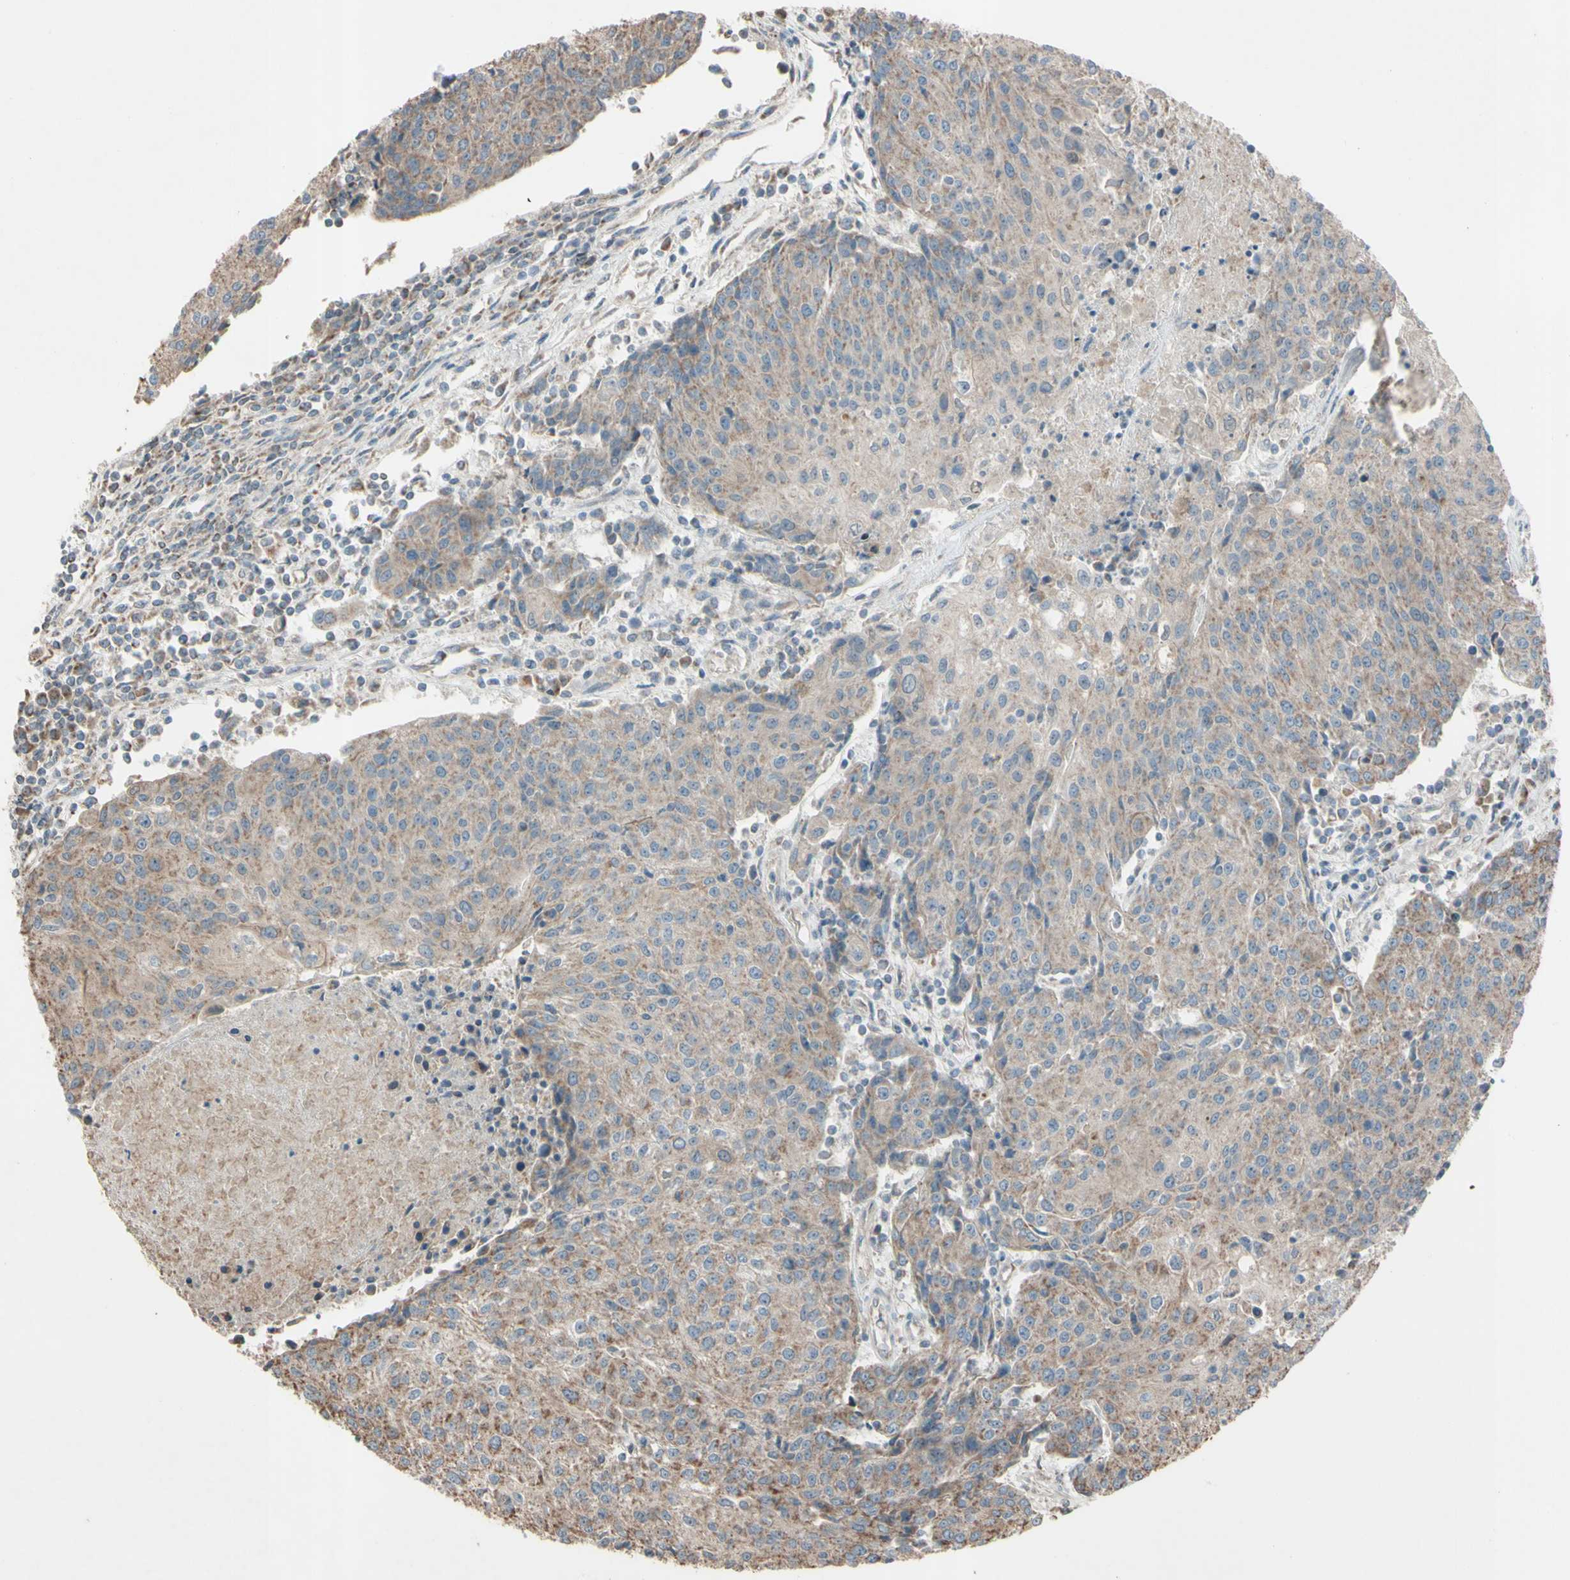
{"staining": {"intensity": "moderate", "quantity": ">75%", "location": "cytoplasmic/membranous"}, "tissue": "urothelial cancer", "cell_type": "Tumor cells", "image_type": "cancer", "snomed": [{"axis": "morphology", "description": "Urothelial carcinoma, High grade"}, {"axis": "topography", "description": "Urinary bladder"}], "caption": "Brown immunohistochemical staining in human urothelial cancer demonstrates moderate cytoplasmic/membranous positivity in approximately >75% of tumor cells. The protein of interest is stained brown, and the nuclei are stained in blue (DAB IHC with brightfield microscopy, high magnification).", "gene": "ACOT8", "patient": {"sex": "female", "age": 85}}